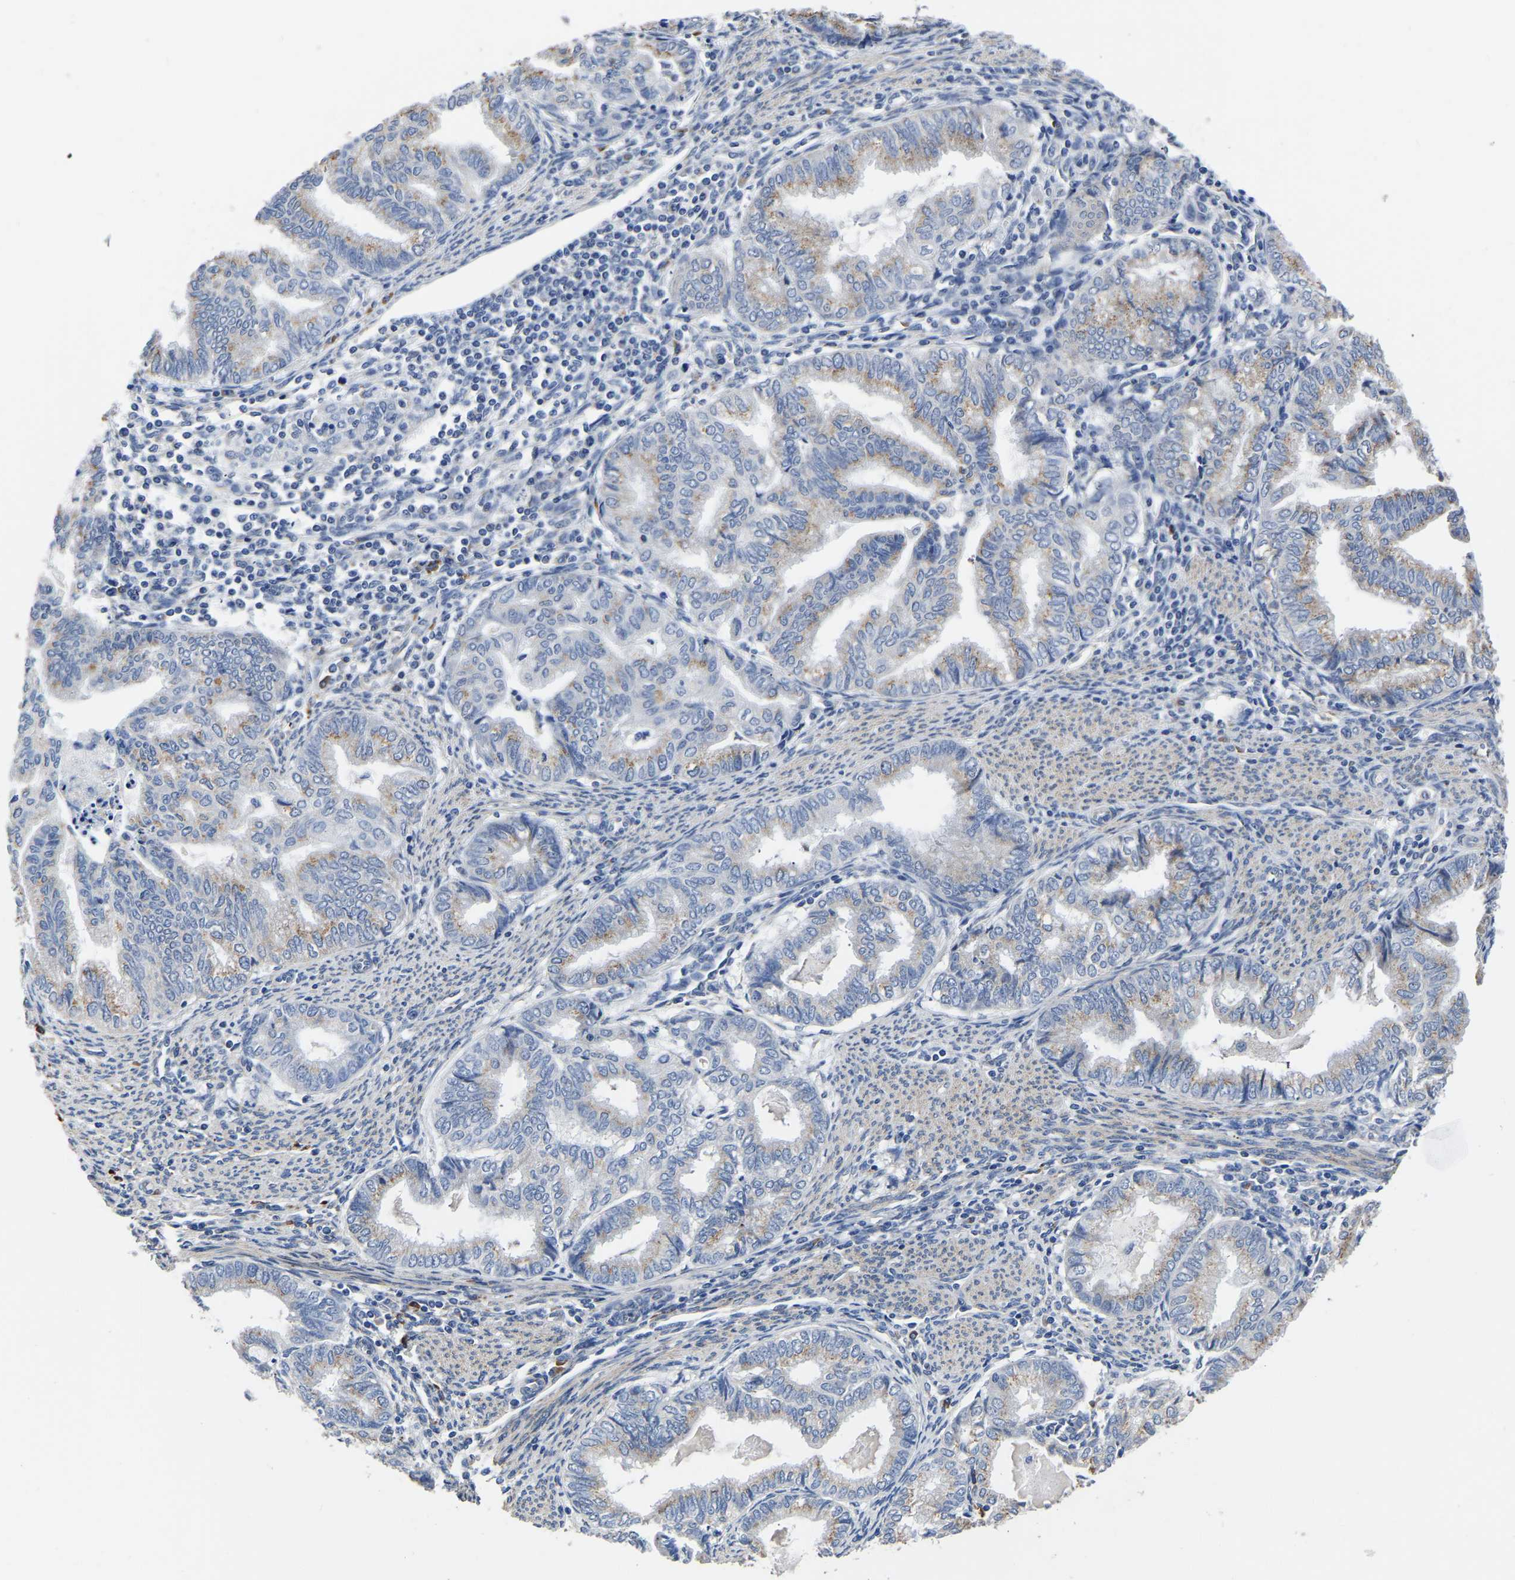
{"staining": {"intensity": "moderate", "quantity": "<25%", "location": "cytoplasmic/membranous"}, "tissue": "endometrial cancer", "cell_type": "Tumor cells", "image_type": "cancer", "snomed": [{"axis": "morphology", "description": "Adenocarcinoma, NOS"}, {"axis": "topography", "description": "Endometrium"}], "caption": "A brown stain labels moderate cytoplasmic/membranous positivity of a protein in adenocarcinoma (endometrial) tumor cells. Immunohistochemistry stains the protein of interest in brown and the nuclei are stained blue.", "gene": "PDLIM7", "patient": {"sex": "female", "age": 79}}